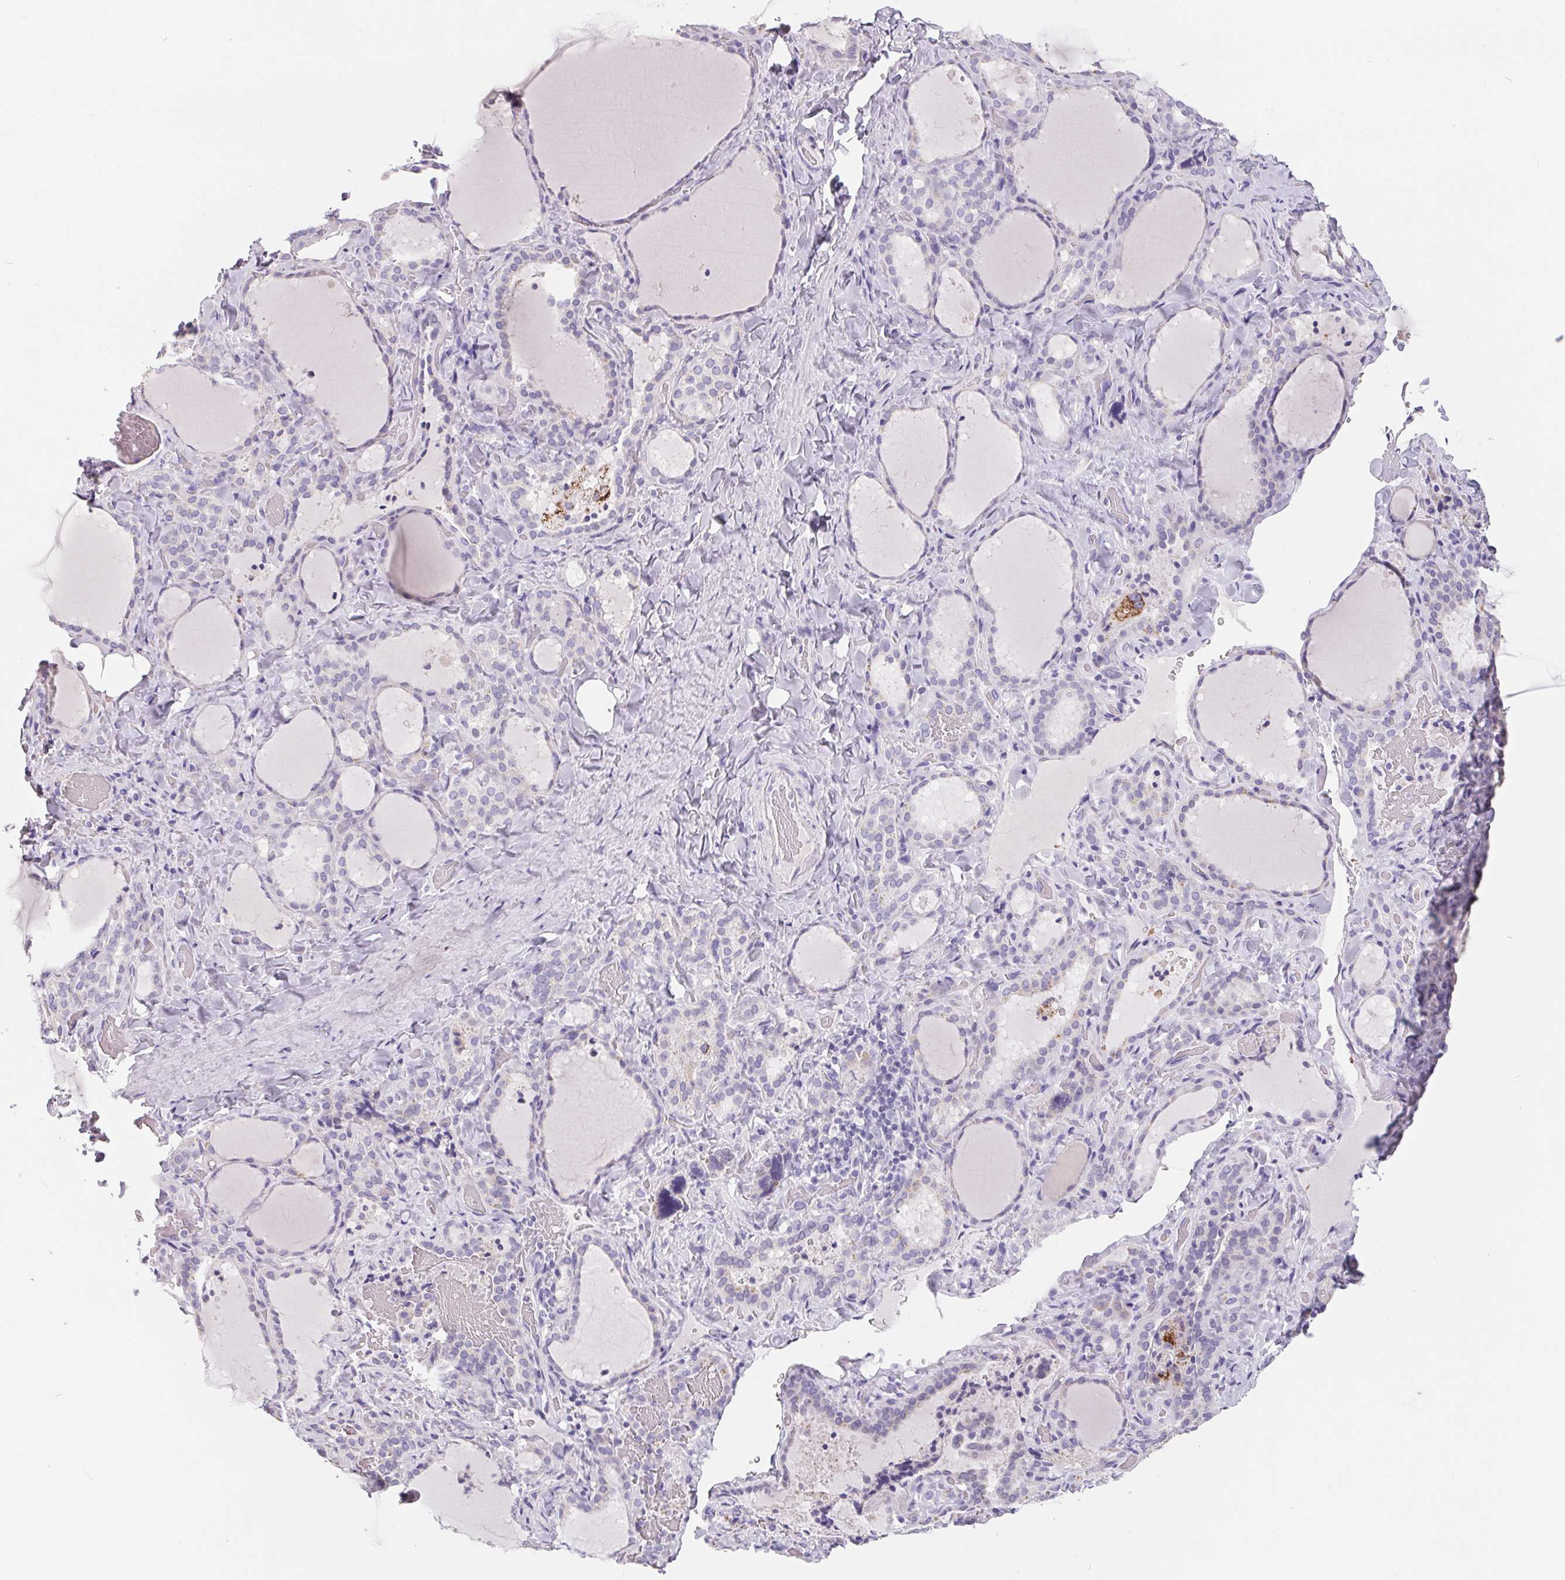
{"staining": {"intensity": "negative", "quantity": "none", "location": "none"}, "tissue": "thyroid gland", "cell_type": "Glandular cells", "image_type": "normal", "snomed": [{"axis": "morphology", "description": "Normal tissue, NOS"}, {"axis": "topography", "description": "Thyroid gland"}], "caption": "This image is of benign thyroid gland stained with immunohistochemistry (IHC) to label a protein in brown with the nuclei are counter-stained blue. There is no positivity in glandular cells.", "gene": "FDX1", "patient": {"sex": "female", "age": 22}}